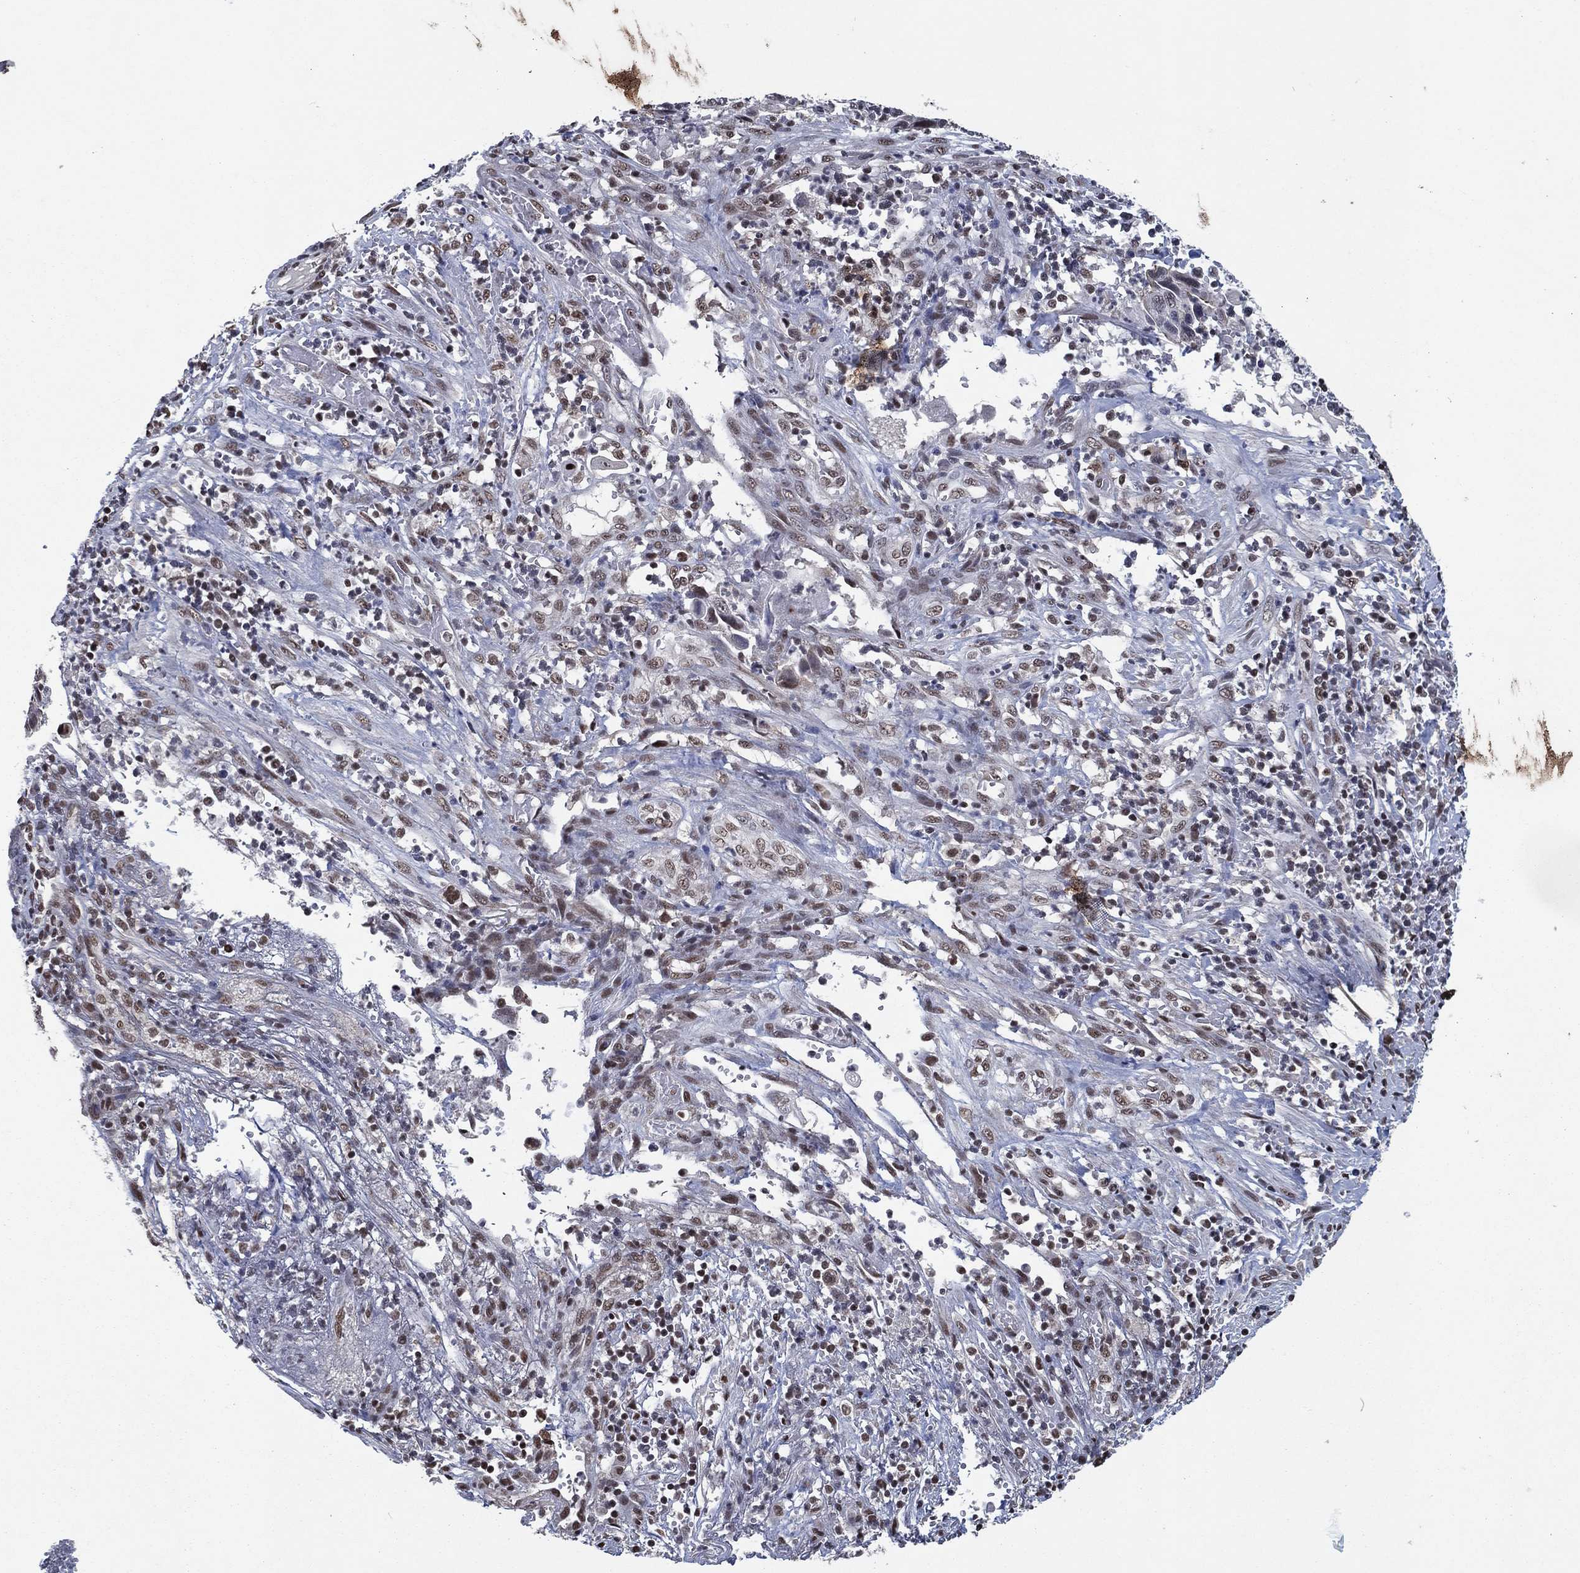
{"staining": {"intensity": "moderate", "quantity": "<25%", "location": "nuclear"}, "tissue": "cervical cancer", "cell_type": "Tumor cells", "image_type": "cancer", "snomed": [{"axis": "morphology", "description": "Squamous cell carcinoma, NOS"}, {"axis": "topography", "description": "Cervix"}], "caption": "Immunohistochemical staining of cervical squamous cell carcinoma displays low levels of moderate nuclear positivity in approximately <25% of tumor cells.", "gene": "ZBTB42", "patient": {"sex": "female", "age": 70}}